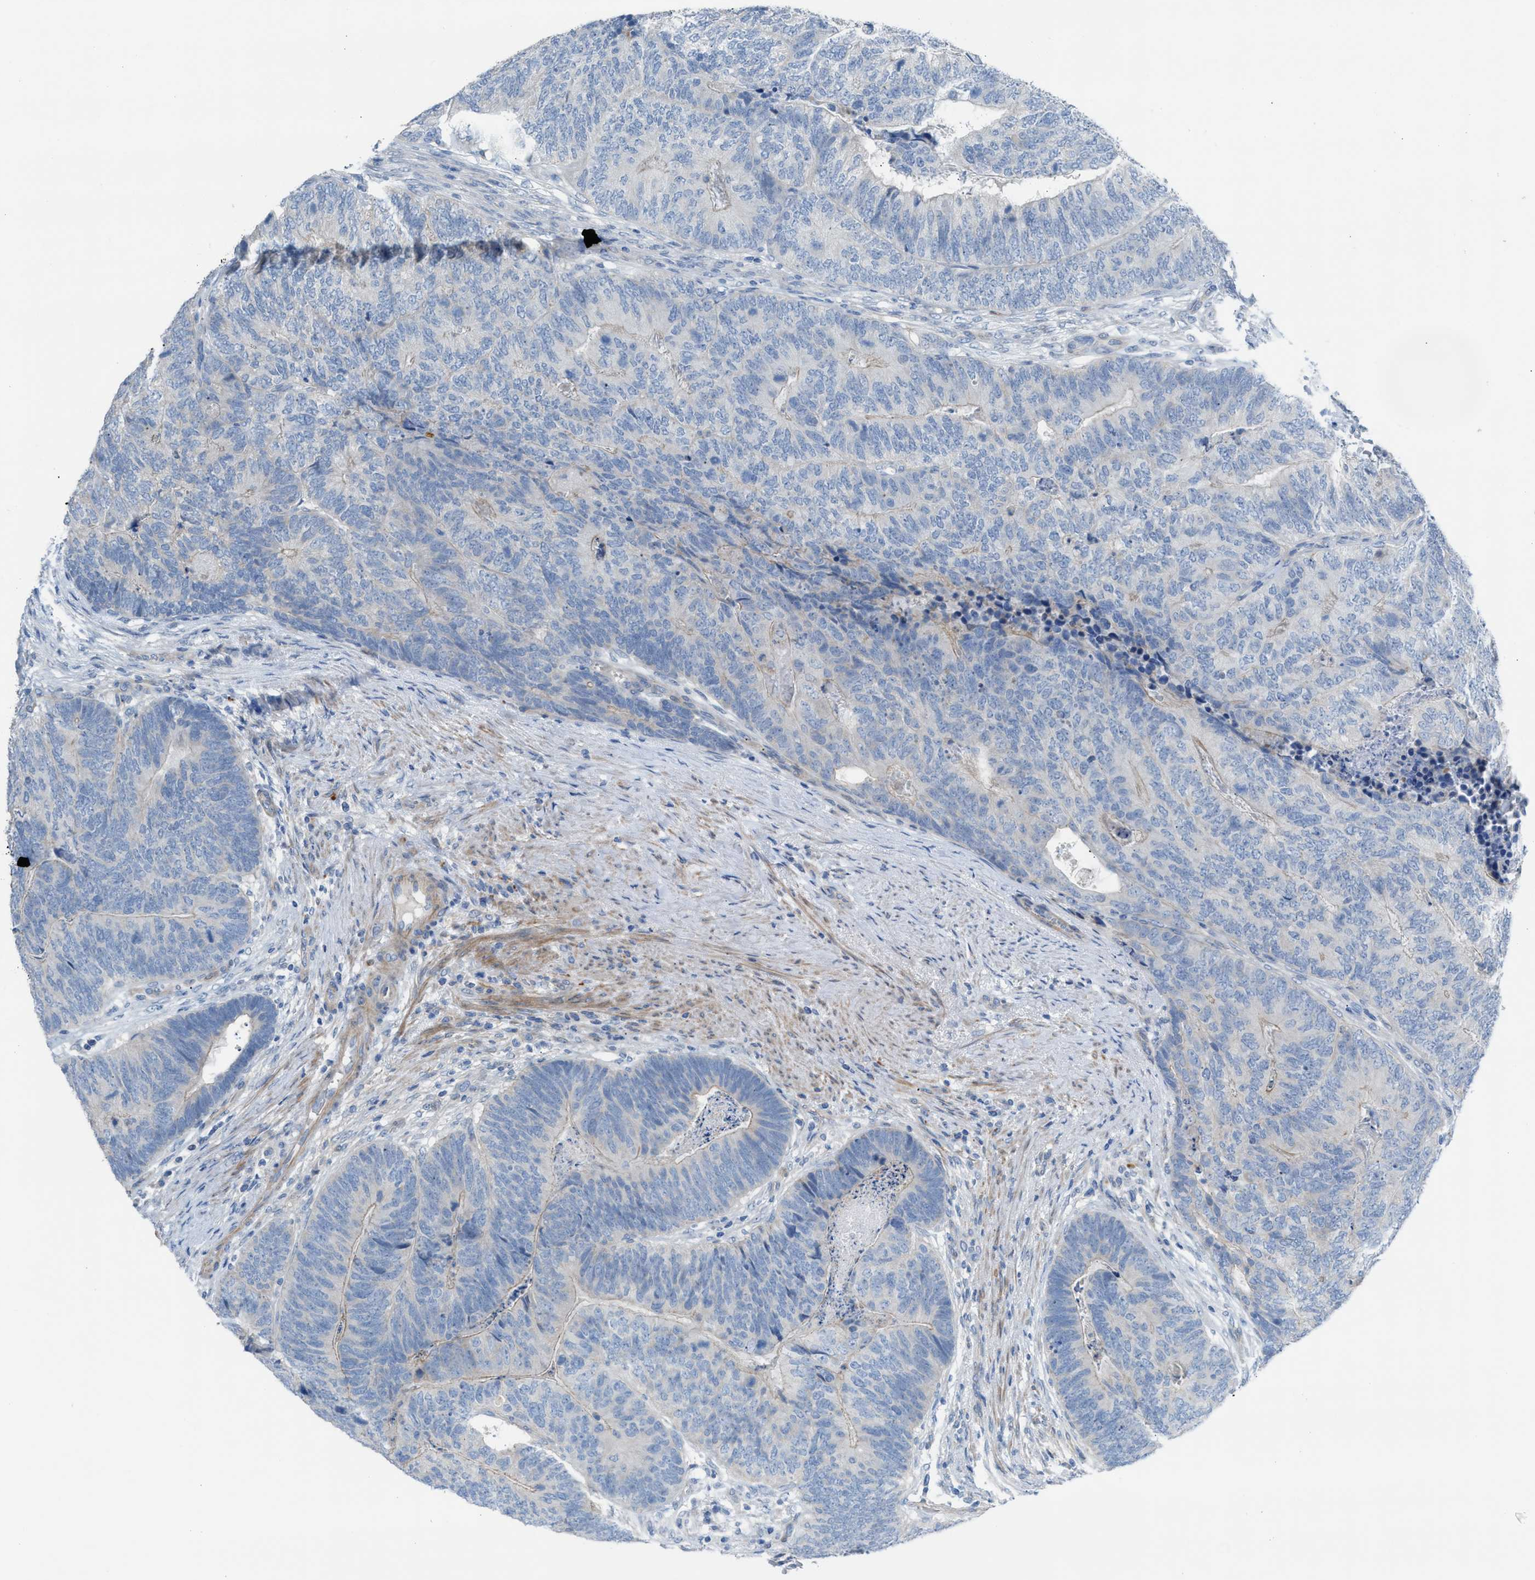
{"staining": {"intensity": "negative", "quantity": "none", "location": "none"}, "tissue": "colorectal cancer", "cell_type": "Tumor cells", "image_type": "cancer", "snomed": [{"axis": "morphology", "description": "Adenocarcinoma, NOS"}, {"axis": "topography", "description": "Colon"}], "caption": "There is no significant expression in tumor cells of colorectal cancer (adenocarcinoma).", "gene": "ASPA", "patient": {"sex": "female", "age": 67}}